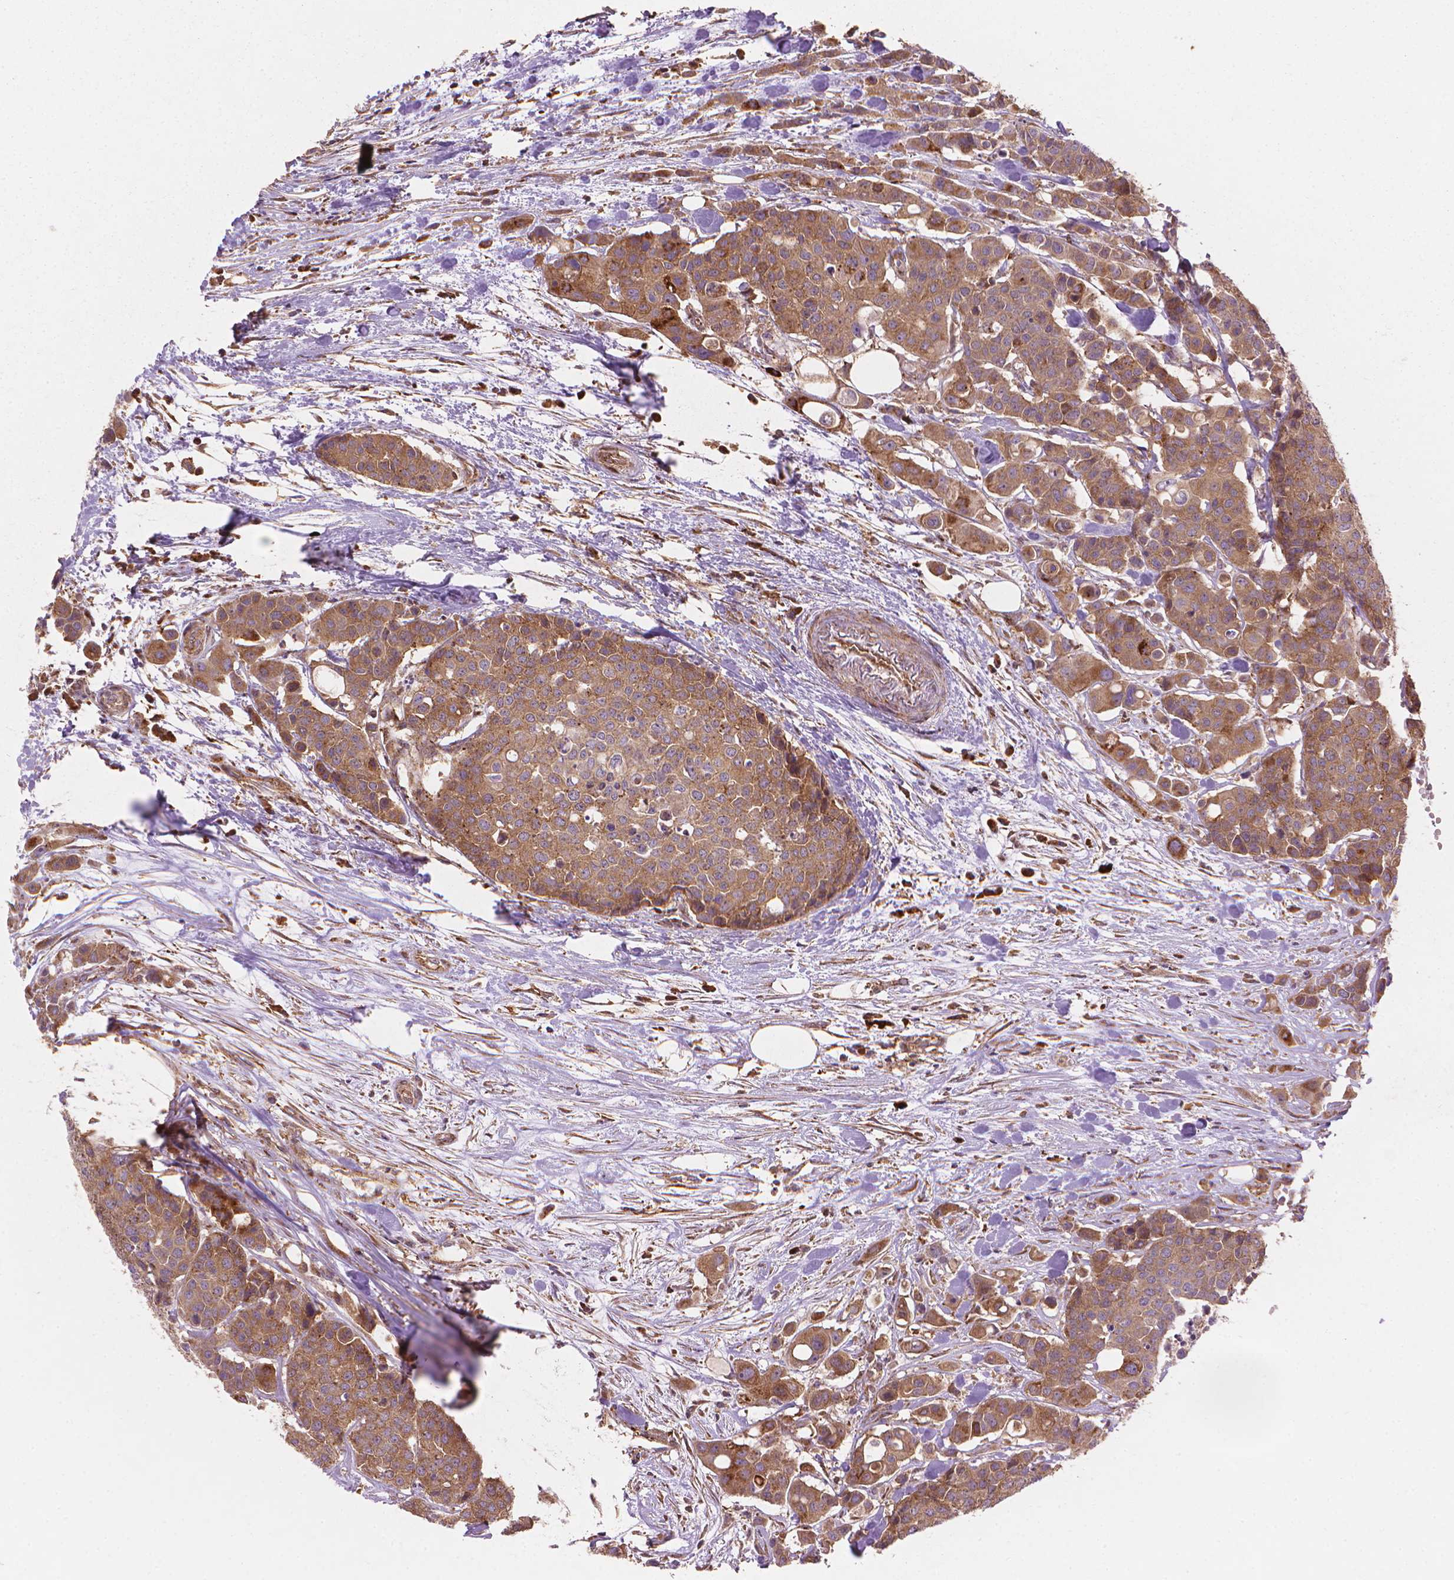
{"staining": {"intensity": "moderate", "quantity": ">75%", "location": "cytoplasmic/membranous"}, "tissue": "carcinoid", "cell_type": "Tumor cells", "image_type": "cancer", "snomed": [{"axis": "morphology", "description": "Carcinoid, malignant, NOS"}, {"axis": "topography", "description": "Colon"}], "caption": "Moderate cytoplasmic/membranous expression for a protein is identified in about >75% of tumor cells of malignant carcinoid using IHC.", "gene": "VARS2", "patient": {"sex": "male", "age": 81}}